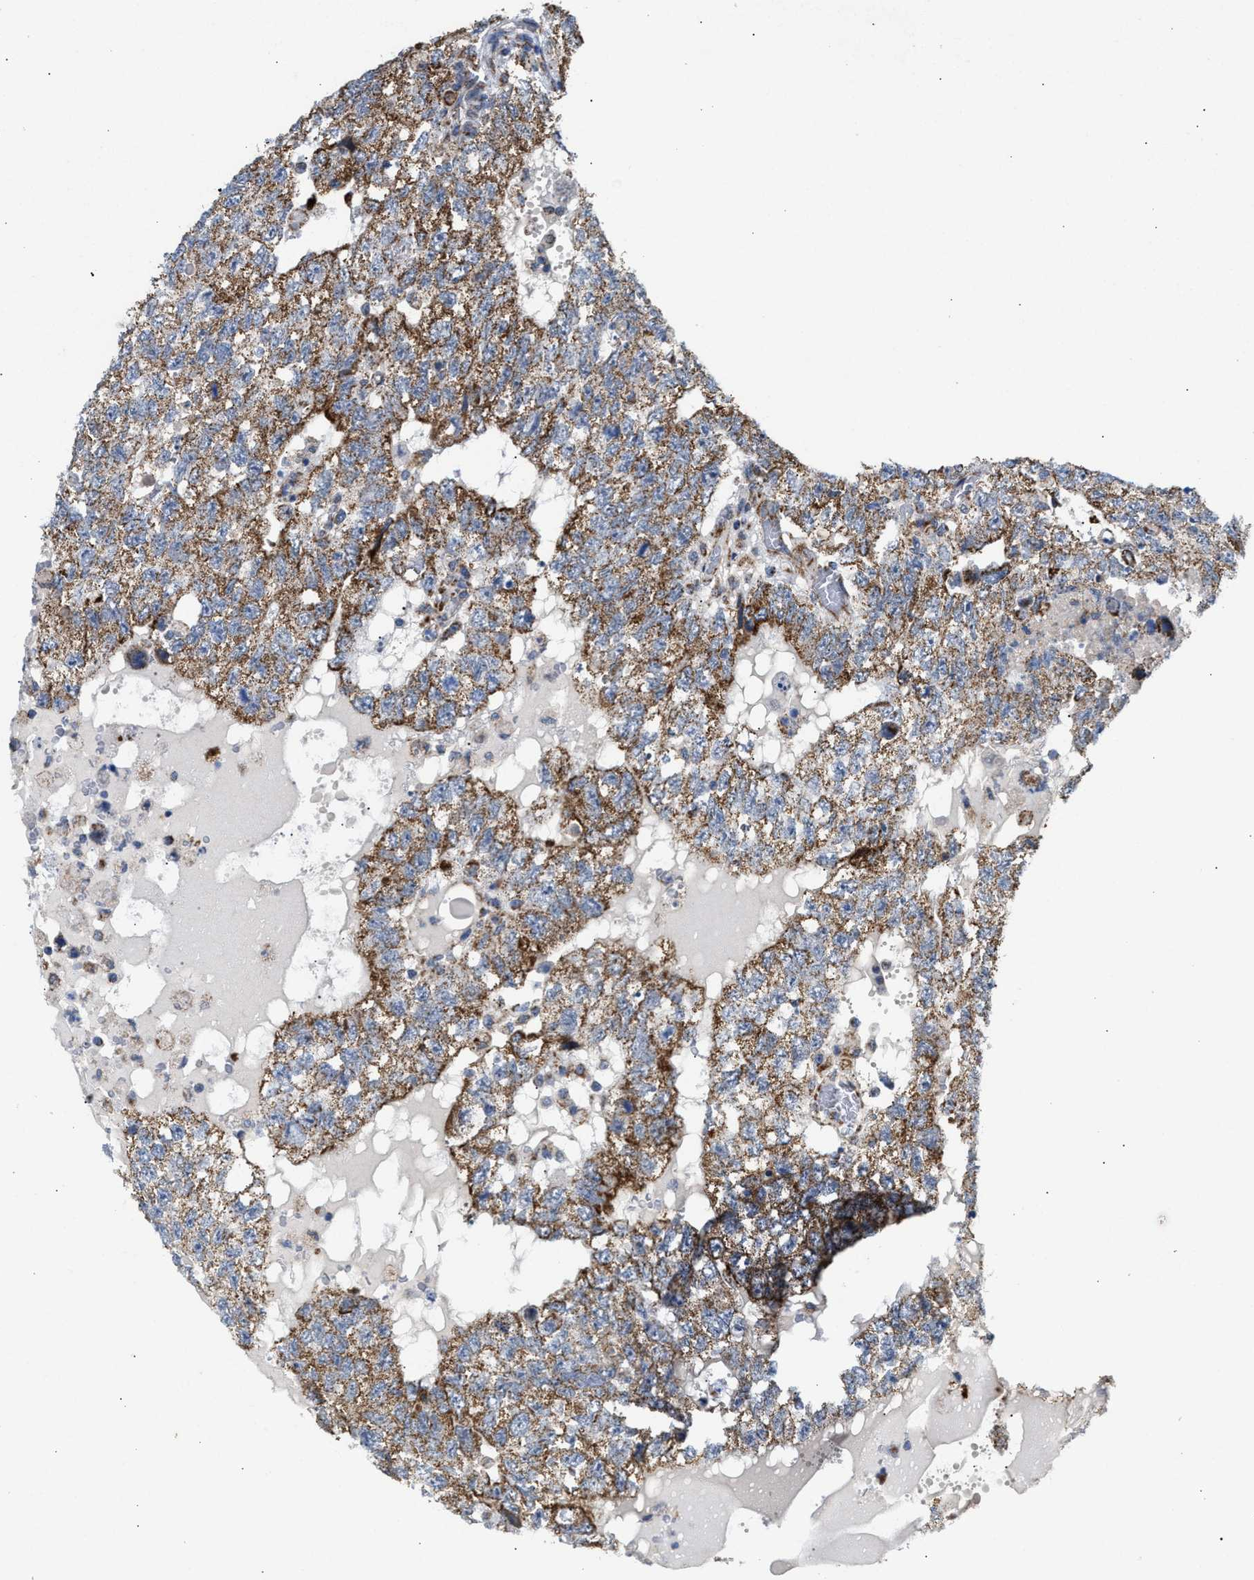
{"staining": {"intensity": "moderate", "quantity": ">75%", "location": "cytoplasmic/membranous"}, "tissue": "testis cancer", "cell_type": "Tumor cells", "image_type": "cancer", "snomed": [{"axis": "morphology", "description": "Carcinoma, Embryonal, NOS"}, {"axis": "topography", "description": "Testis"}], "caption": "A photomicrograph of testis cancer stained for a protein exhibits moderate cytoplasmic/membranous brown staining in tumor cells. (IHC, brightfield microscopy, high magnification).", "gene": "TACO1", "patient": {"sex": "male", "age": 36}}